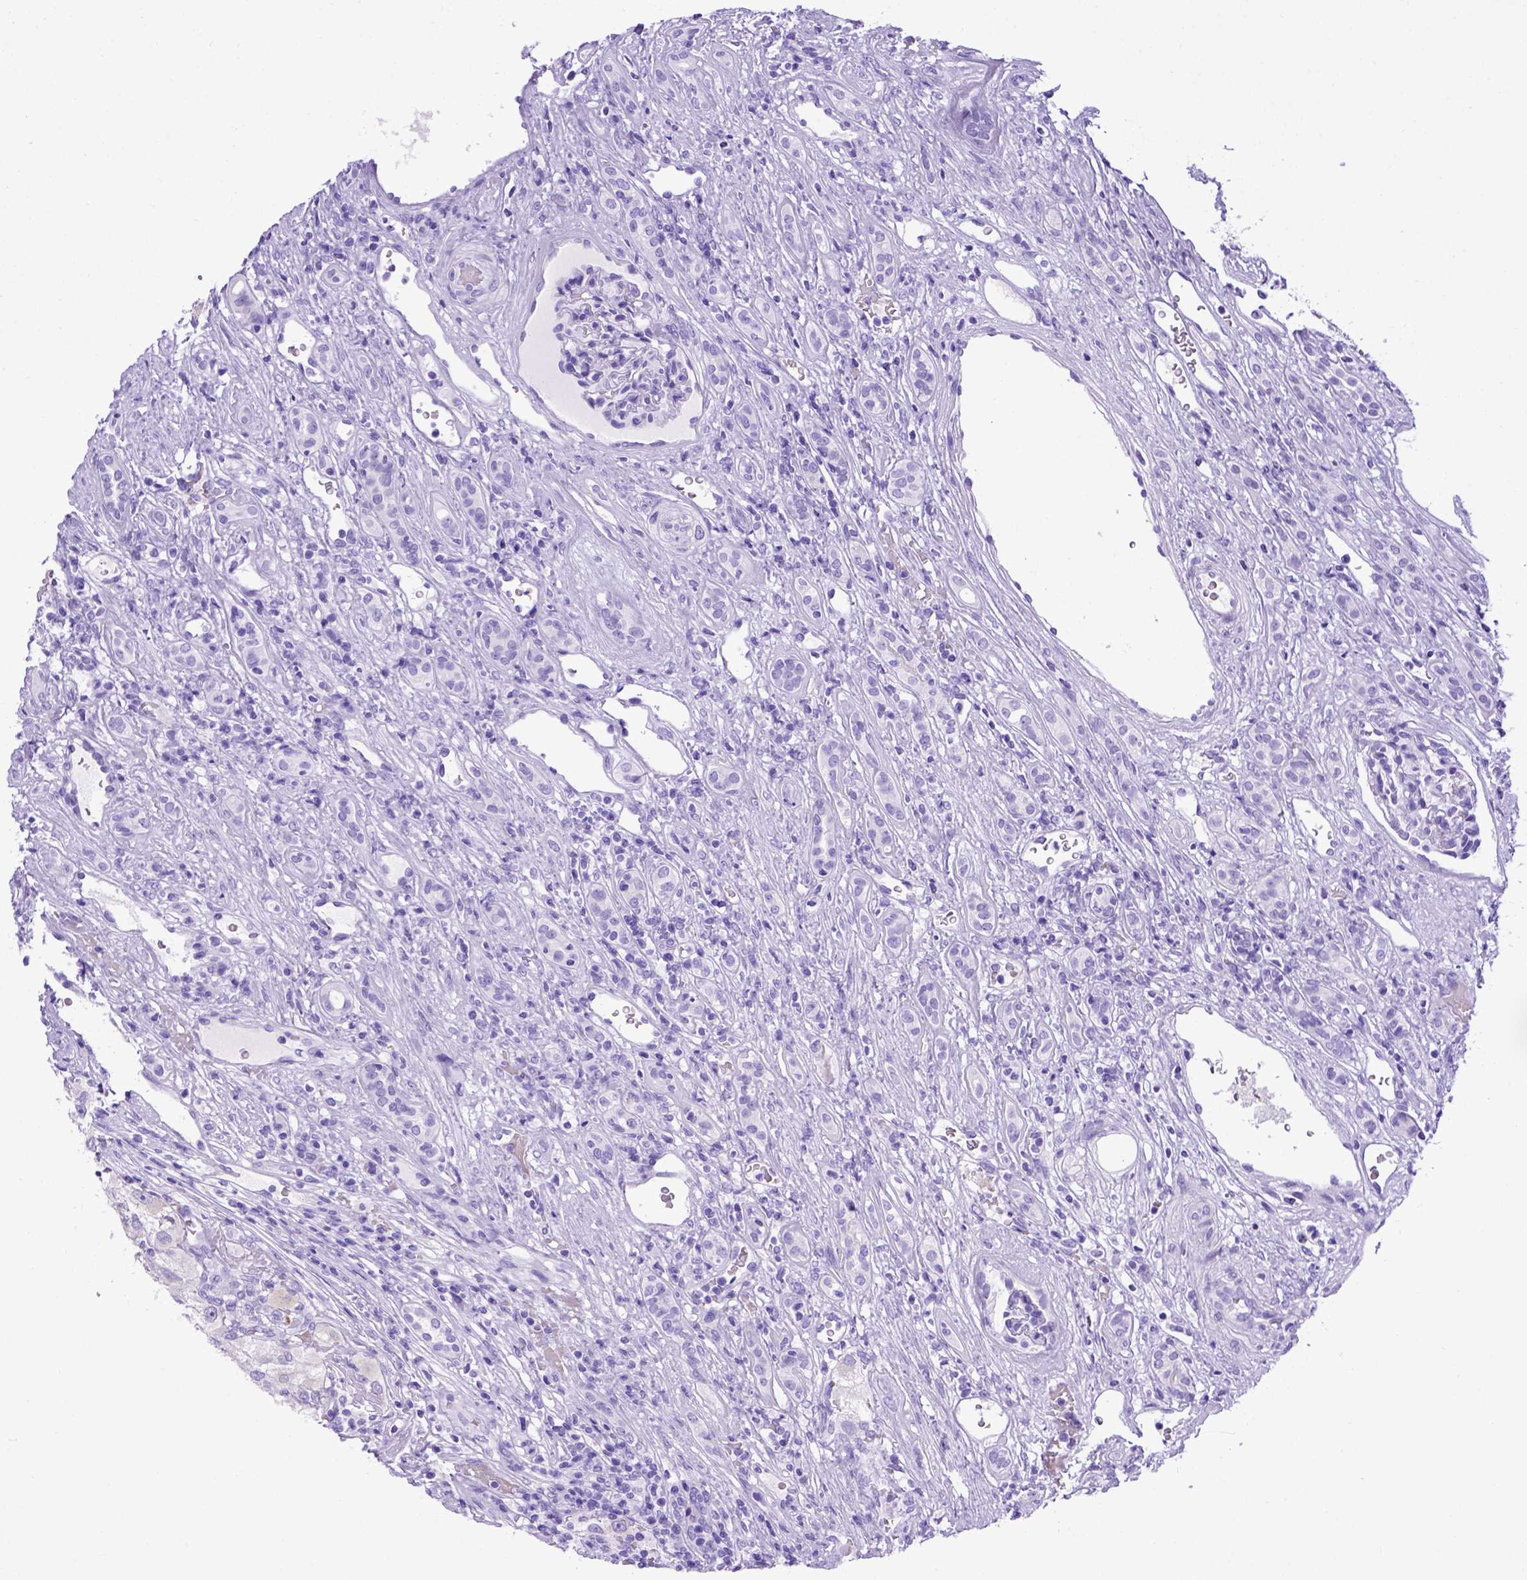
{"staining": {"intensity": "negative", "quantity": "none", "location": "none"}, "tissue": "renal cancer", "cell_type": "Tumor cells", "image_type": "cancer", "snomed": [{"axis": "morphology", "description": "Adenocarcinoma, NOS"}, {"axis": "topography", "description": "Kidney"}], "caption": "Immunohistochemical staining of renal cancer displays no significant expression in tumor cells.", "gene": "MEOX2", "patient": {"sex": "male", "age": 63}}